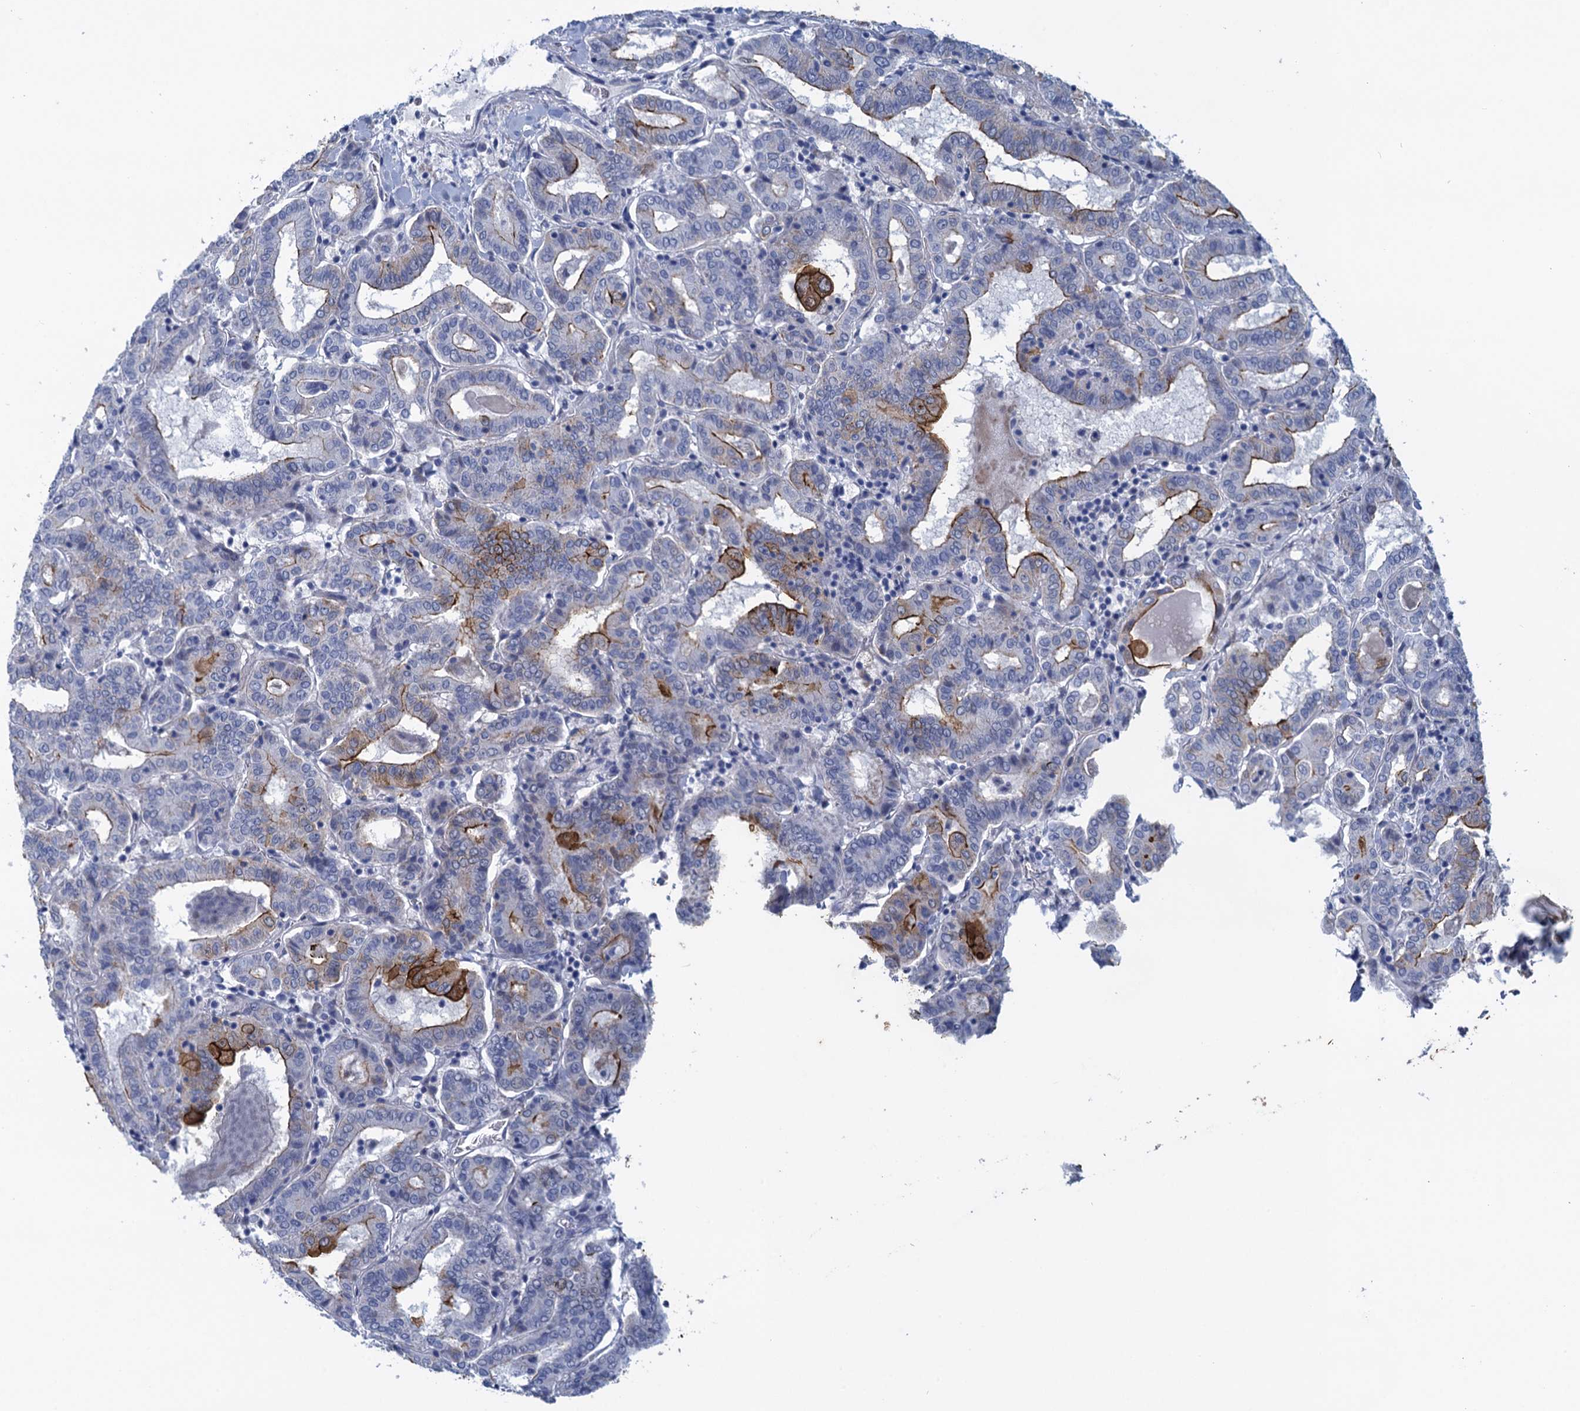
{"staining": {"intensity": "strong", "quantity": "<25%", "location": "cytoplasmic/membranous"}, "tissue": "thyroid cancer", "cell_type": "Tumor cells", "image_type": "cancer", "snomed": [{"axis": "morphology", "description": "Papillary adenocarcinoma, NOS"}, {"axis": "topography", "description": "Thyroid gland"}], "caption": "A micrograph of thyroid papillary adenocarcinoma stained for a protein displays strong cytoplasmic/membranous brown staining in tumor cells.", "gene": "SCEL", "patient": {"sex": "female", "age": 72}}